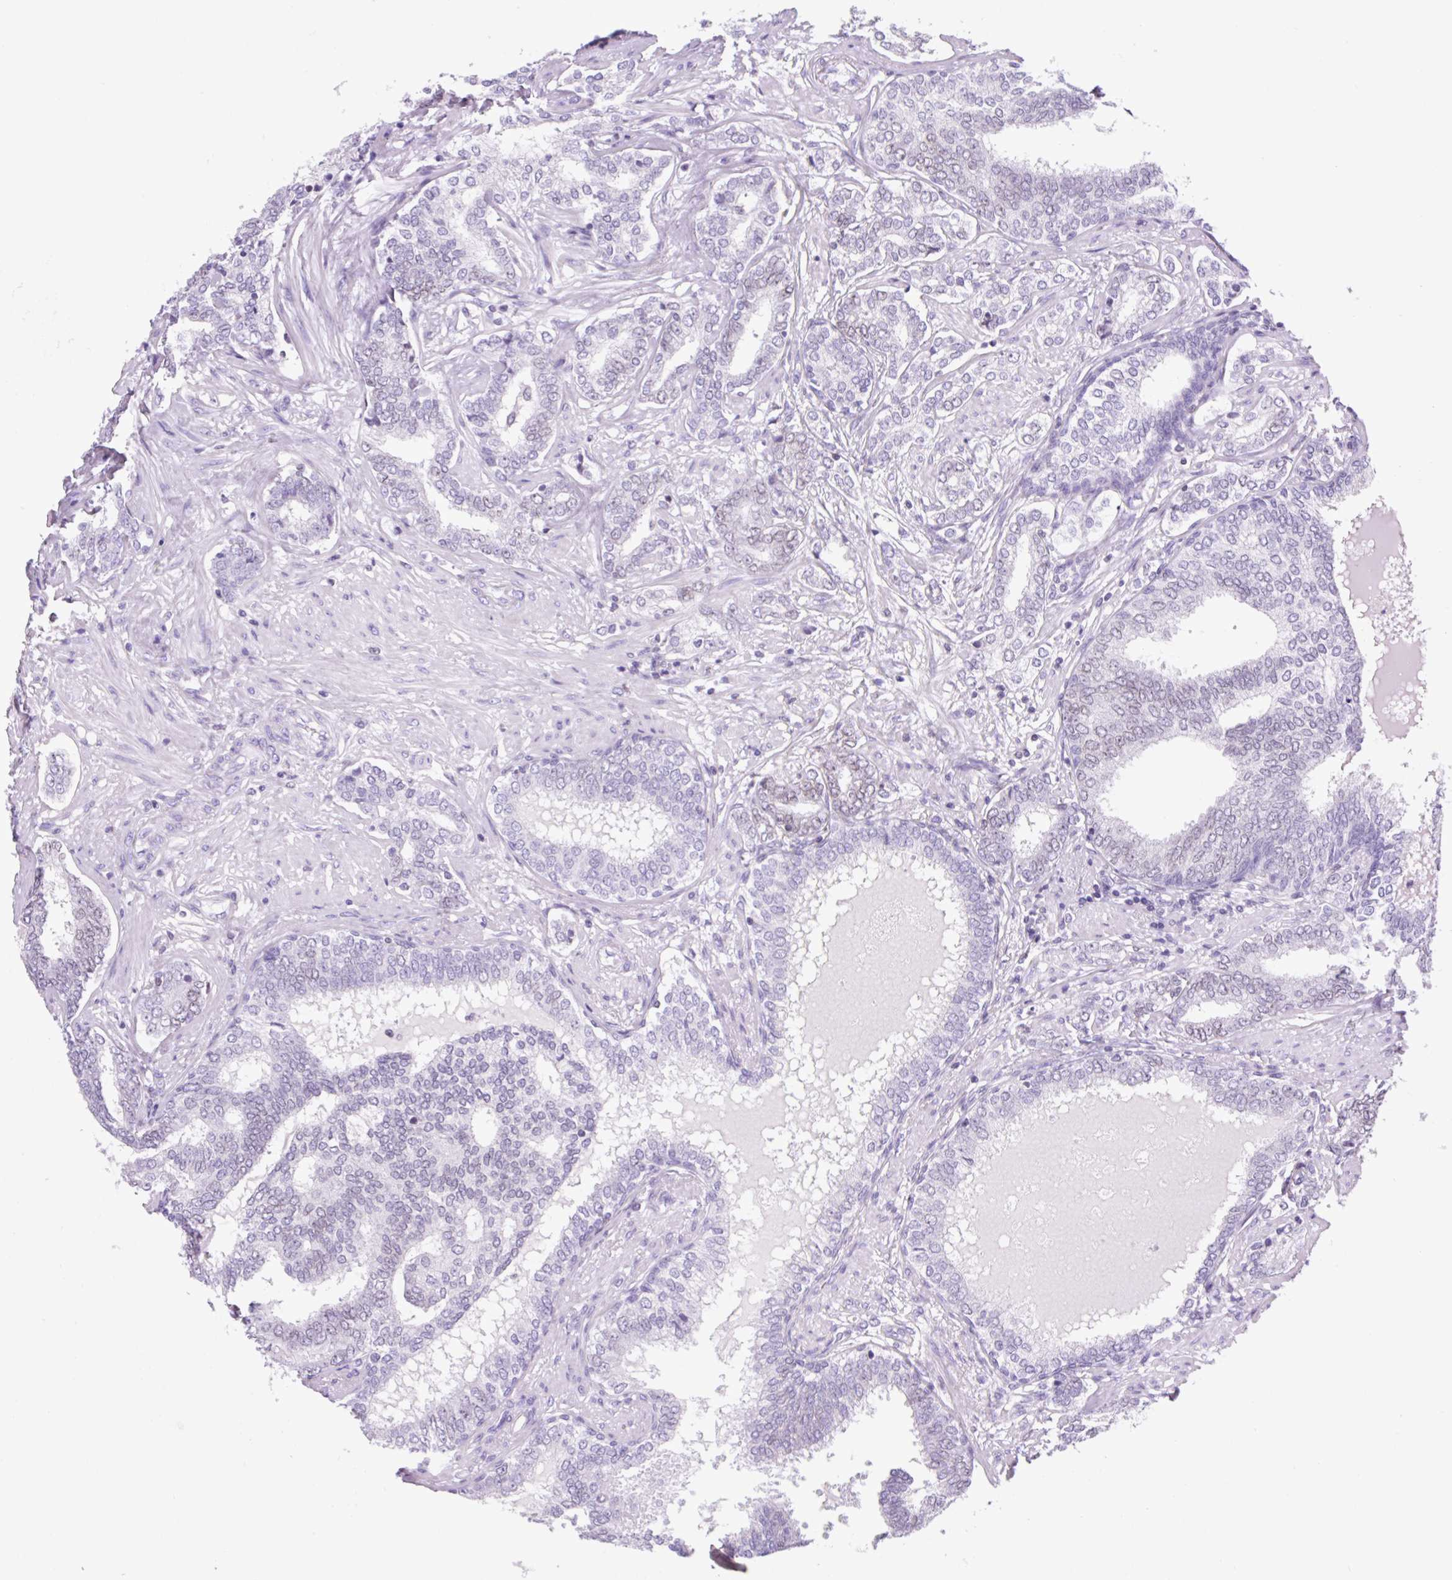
{"staining": {"intensity": "negative", "quantity": "none", "location": "none"}, "tissue": "prostate cancer", "cell_type": "Tumor cells", "image_type": "cancer", "snomed": [{"axis": "morphology", "description": "Adenocarcinoma, High grade"}, {"axis": "topography", "description": "Prostate"}], "caption": "Tumor cells show no significant positivity in prostate cancer (high-grade adenocarcinoma). The staining was performed using DAB (3,3'-diaminobenzidine) to visualize the protein expression in brown, while the nuclei were stained in blue with hematoxylin (Magnification: 20x).", "gene": "VPREB1", "patient": {"sex": "male", "age": 72}}